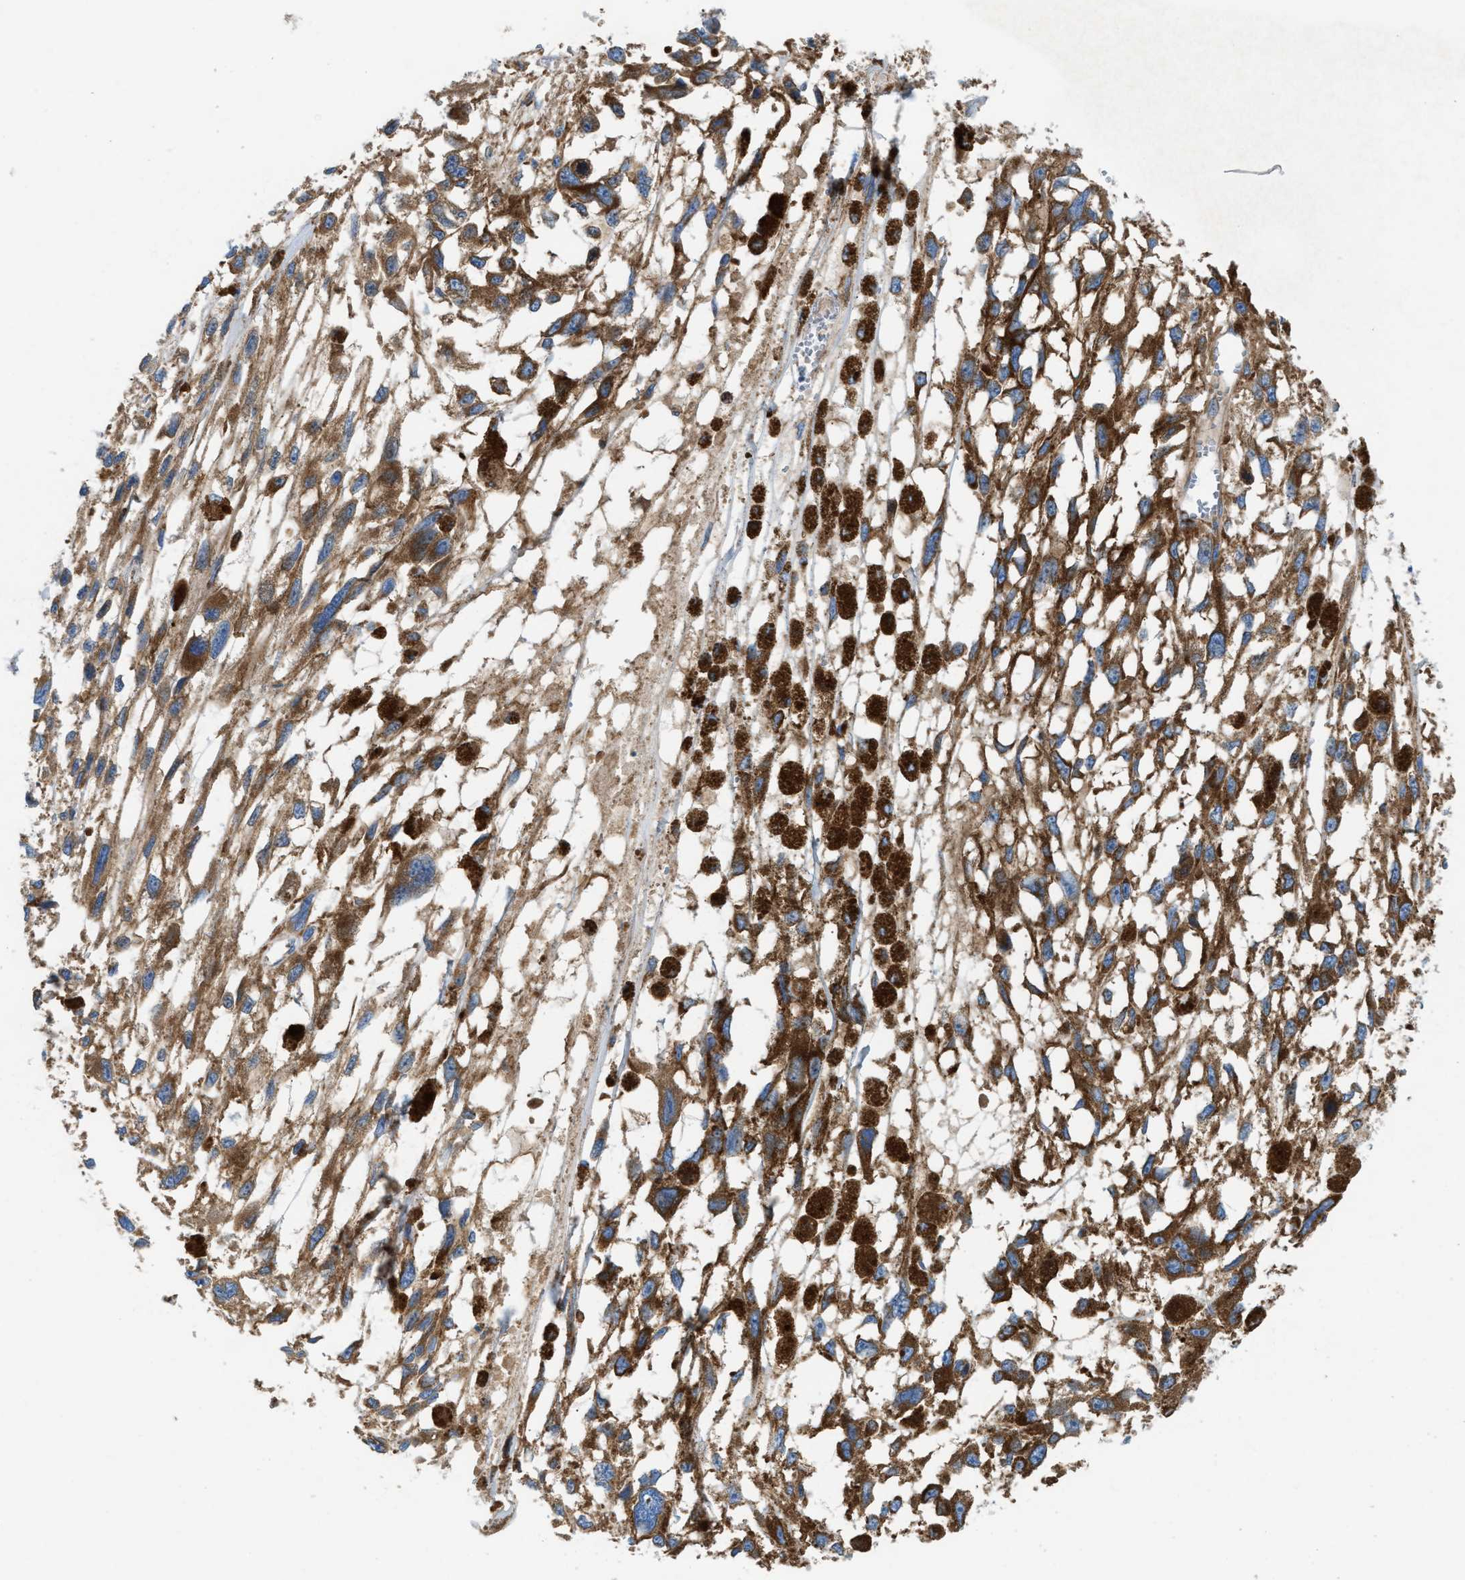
{"staining": {"intensity": "moderate", "quantity": ">75%", "location": "cytoplasmic/membranous"}, "tissue": "melanoma", "cell_type": "Tumor cells", "image_type": "cancer", "snomed": [{"axis": "morphology", "description": "Malignant melanoma, Metastatic site"}, {"axis": "topography", "description": "Lymph node"}], "caption": "Immunohistochemistry (IHC) micrograph of melanoma stained for a protein (brown), which demonstrates medium levels of moderate cytoplasmic/membranous staining in about >75% of tumor cells.", "gene": "TBC1D15", "patient": {"sex": "male", "age": 59}}